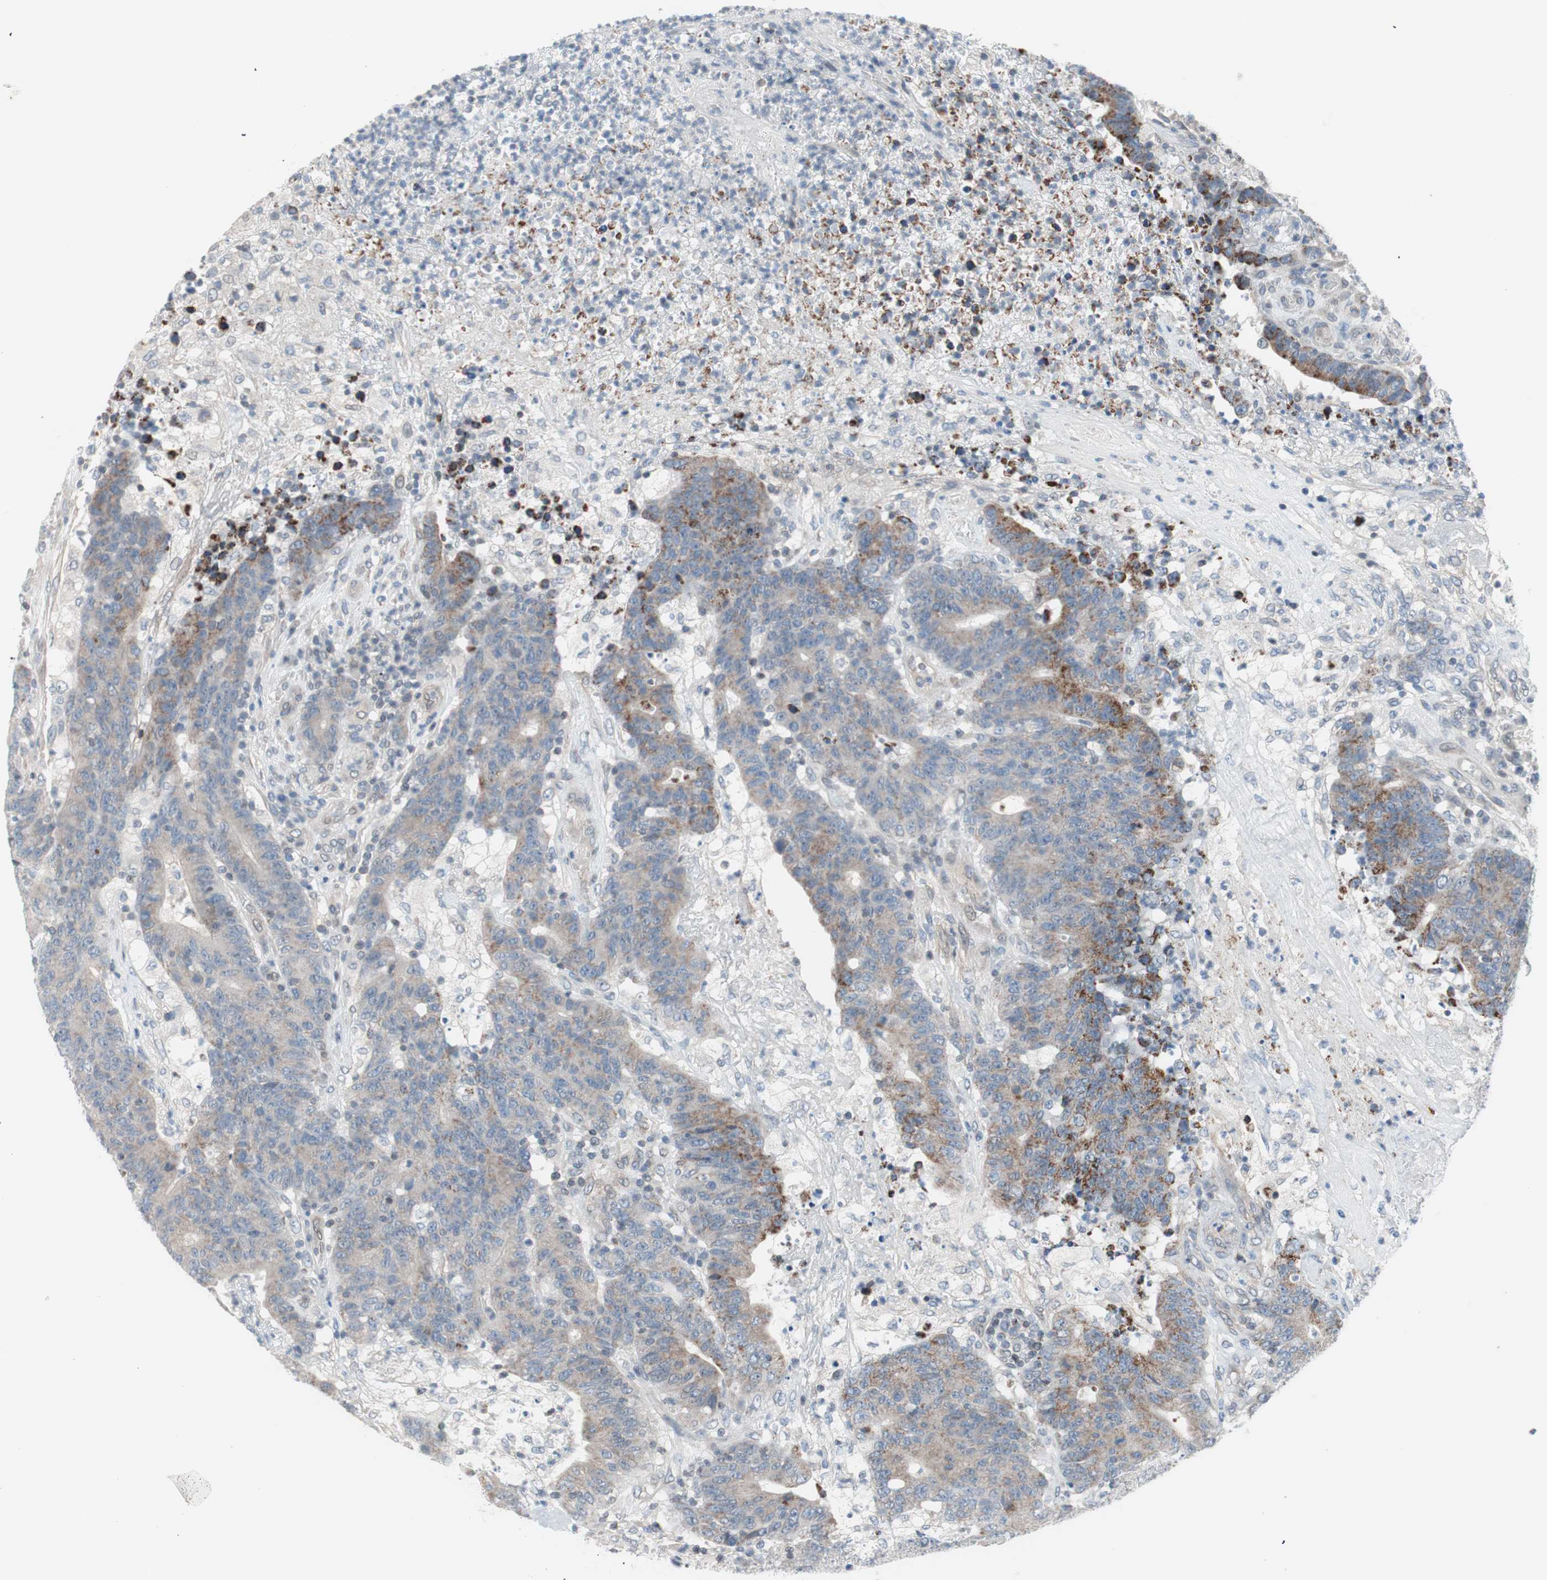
{"staining": {"intensity": "moderate", "quantity": "<25%", "location": "cytoplasmic/membranous"}, "tissue": "colorectal cancer", "cell_type": "Tumor cells", "image_type": "cancer", "snomed": [{"axis": "morphology", "description": "Normal tissue, NOS"}, {"axis": "morphology", "description": "Adenocarcinoma, NOS"}, {"axis": "topography", "description": "Colon"}], "caption": "Colorectal cancer tissue exhibits moderate cytoplasmic/membranous positivity in about <25% of tumor cells Nuclei are stained in blue.", "gene": "ARNT2", "patient": {"sex": "female", "age": 75}}